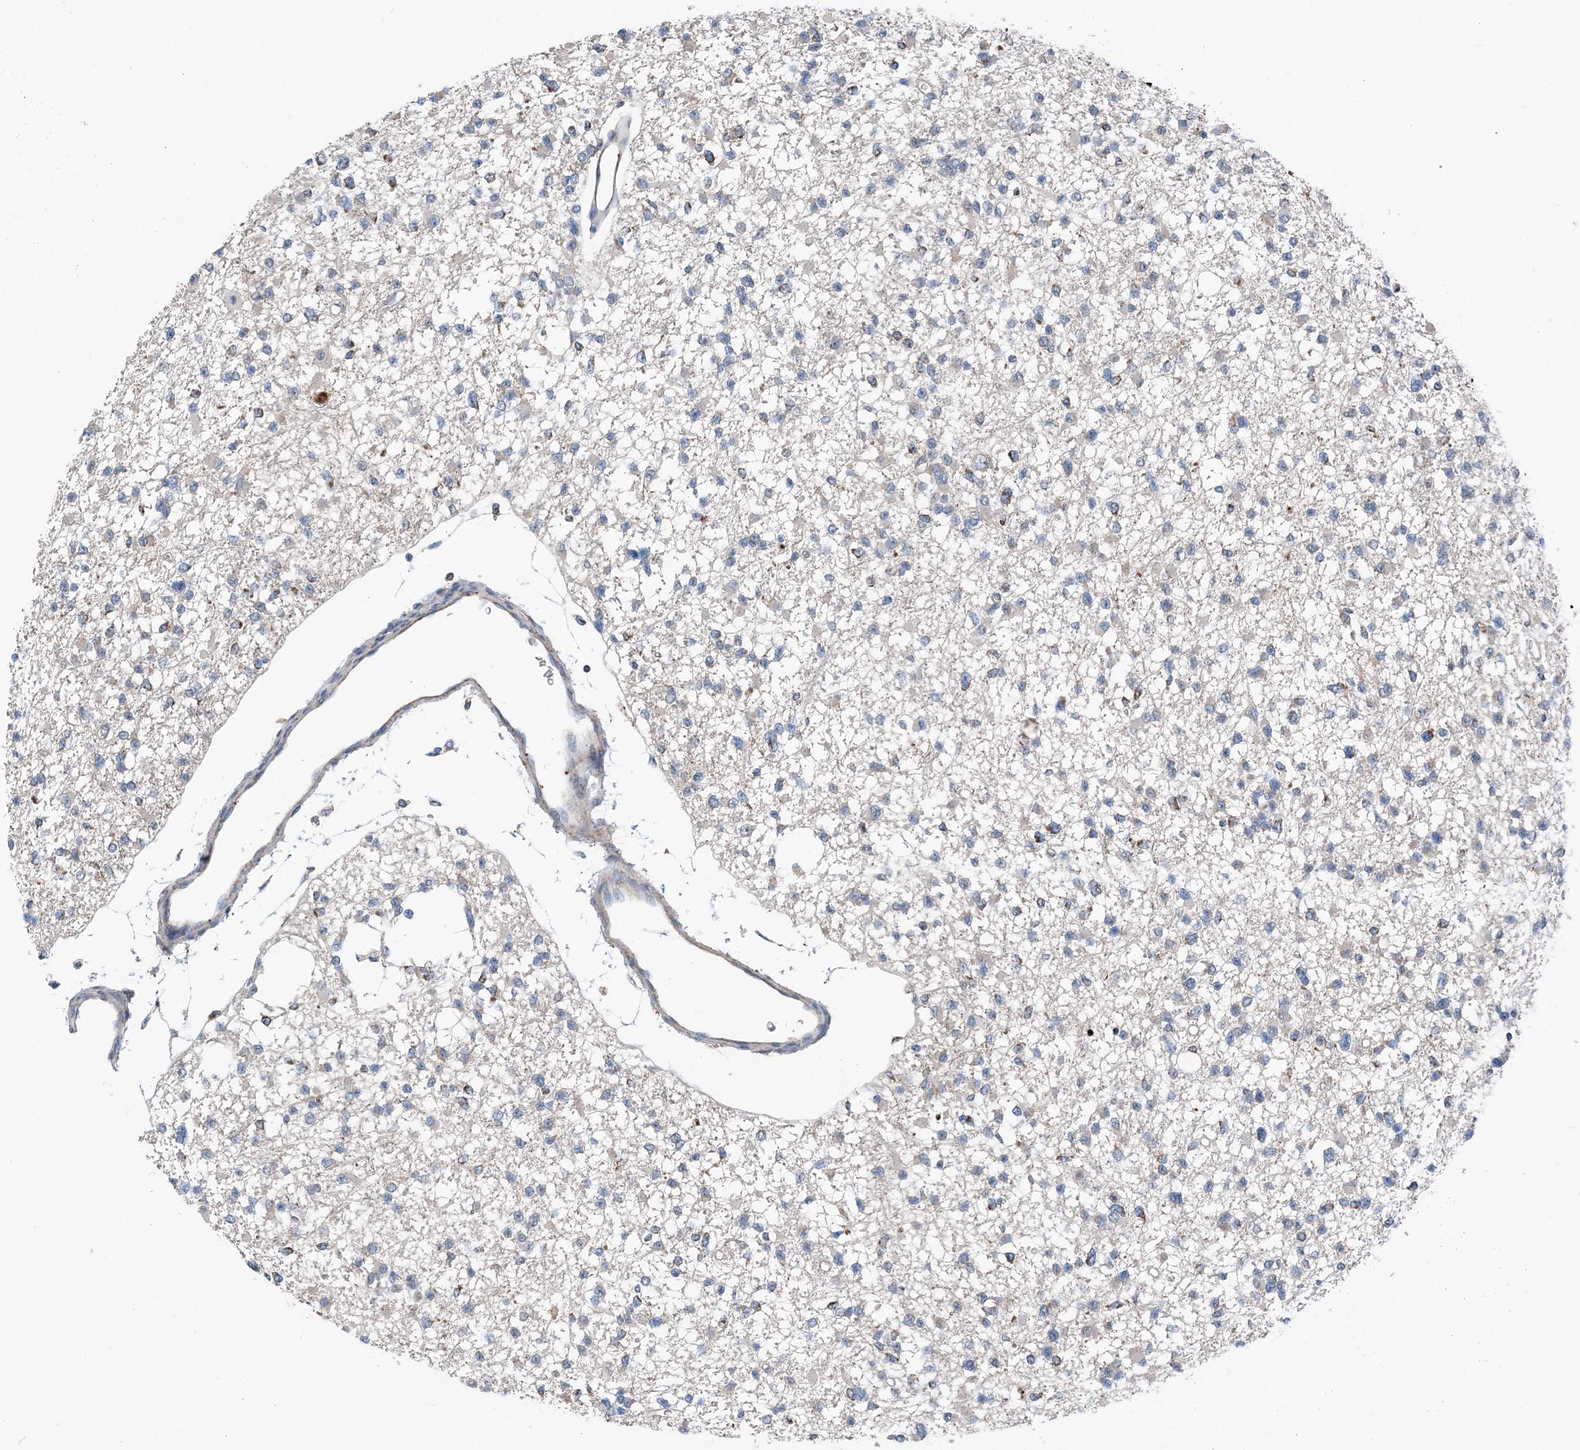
{"staining": {"intensity": "negative", "quantity": "none", "location": "none"}, "tissue": "glioma", "cell_type": "Tumor cells", "image_type": "cancer", "snomed": [{"axis": "morphology", "description": "Glioma, malignant, Low grade"}, {"axis": "topography", "description": "Brain"}], "caption": "The photomicrograph exhibits no staining of tumor cells in malignant low-grade glioma.", "gene": "SPRY2", "patient": {"sex": "female", "age": 22}}